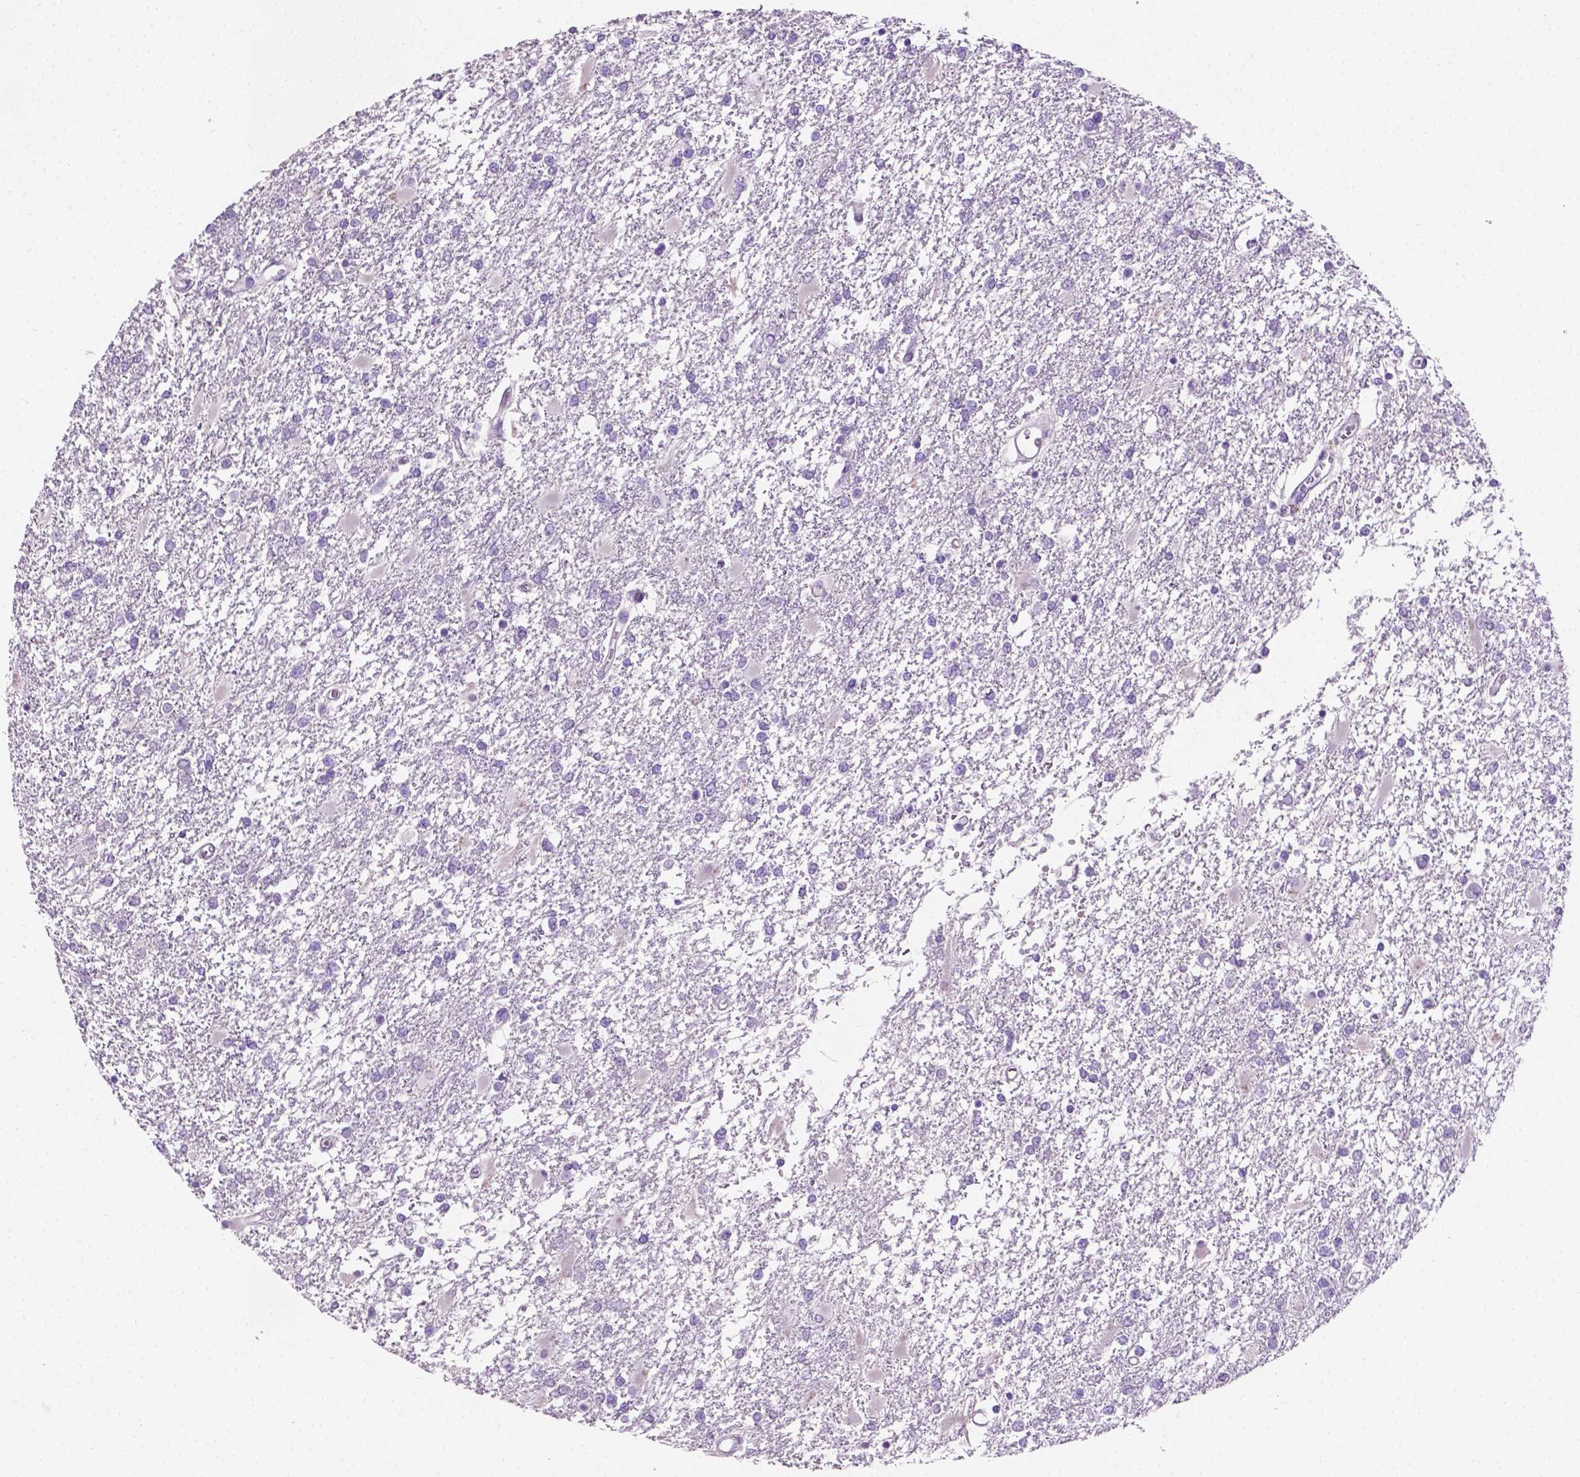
{"staining": {"intensity": "negative", "quantity": "none", "location": "none"}, "tissue": "glioma", "cell_type": "Tumor cells", "image_type": "cancer", "snomed": [{"axis": "morphology", "description": "Glioma, malignant, High grade"}, {"axis": "topography", "description": "Cerebral cortex"}], "caption": "This is an immunohistochemistry (IHC) photomicrograph of glioma. There is no expression in tumor cells.", "gene": "SIAH2", "patient": {"sex": "male", "age": 79}}